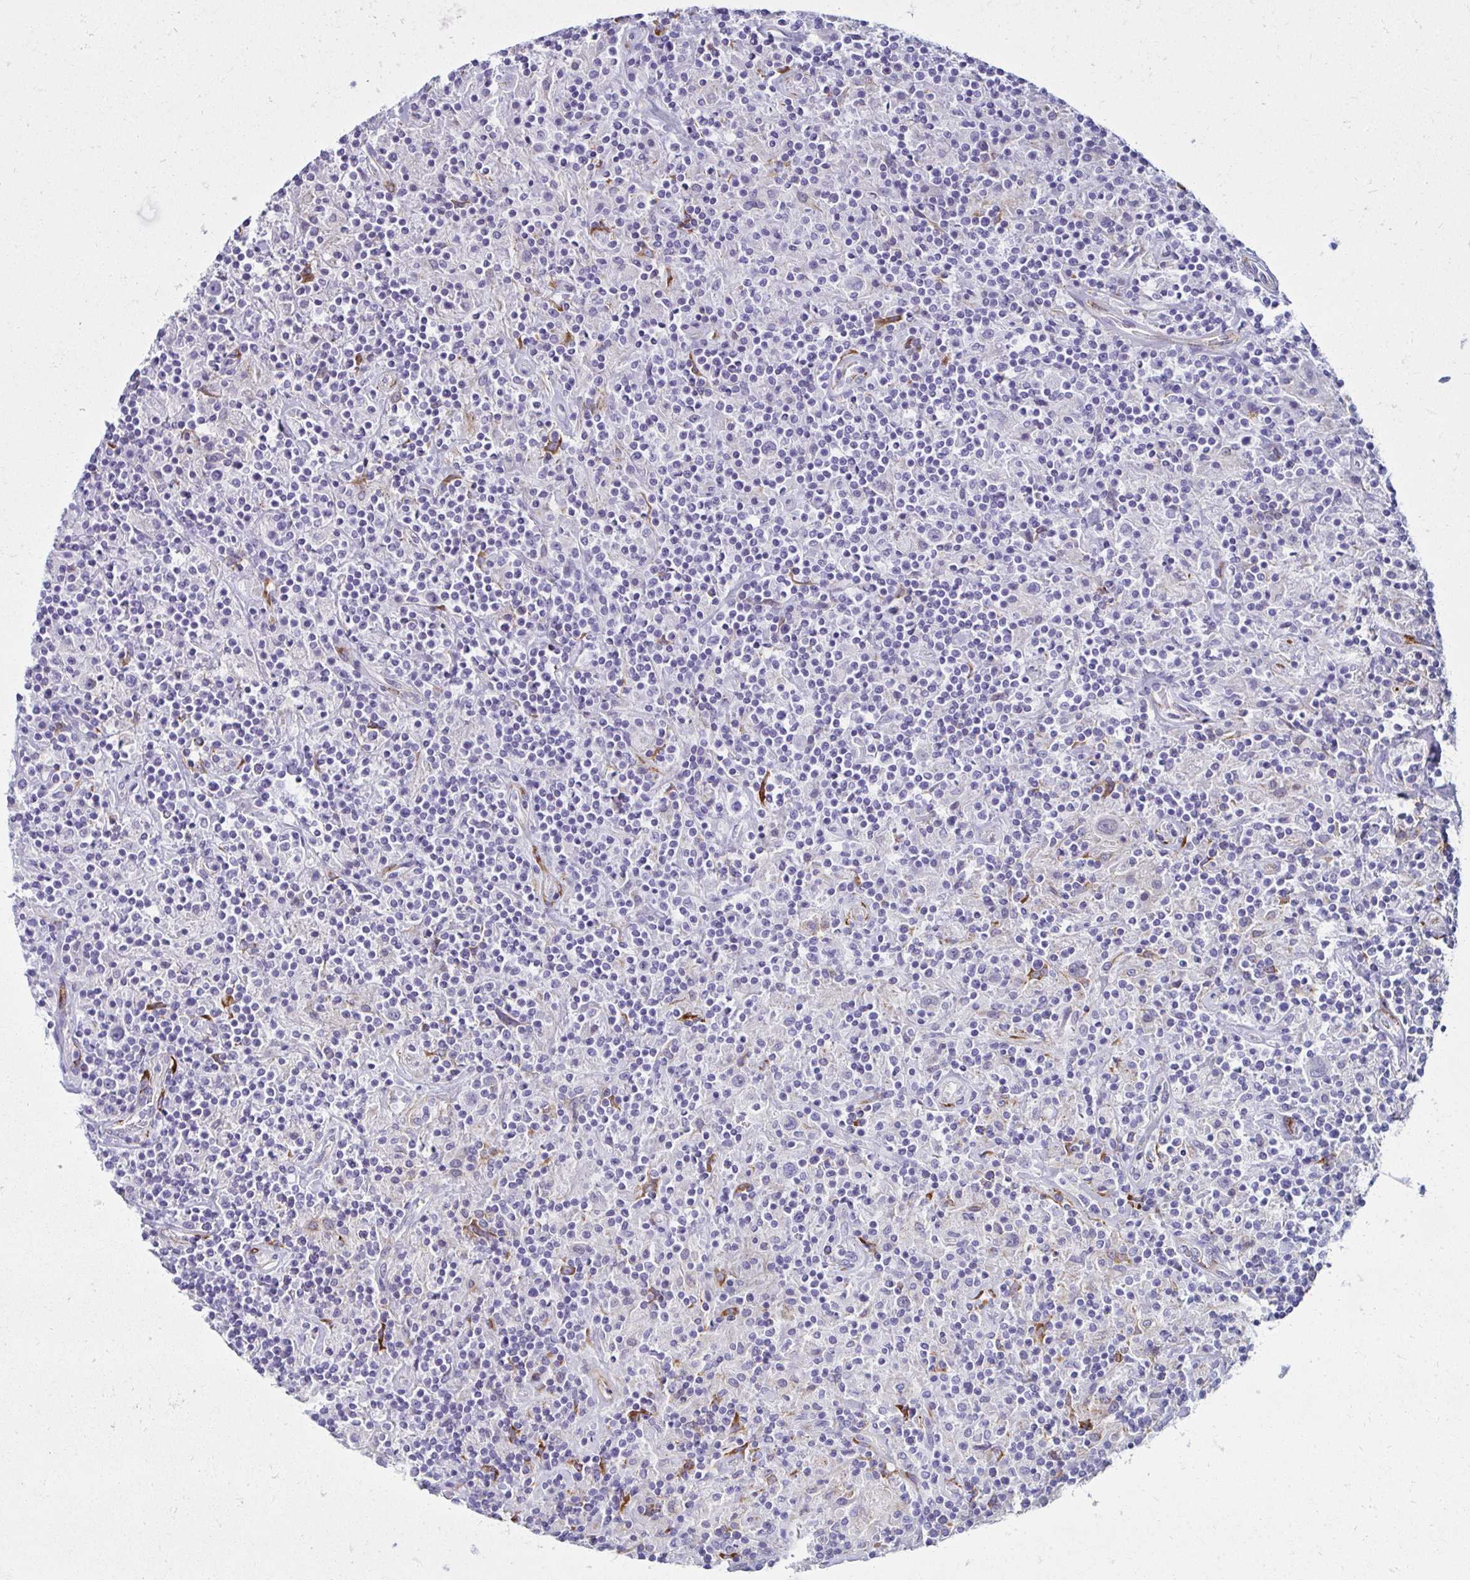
{"staining": {"intensity": "negative", "quantity": "none", "location": "none"}, "tissue": "lymphoma", "cell_type": "Tumor cells", "image_type": "cancer", "snomed": [{"axis": "morphology", "description": "Hodgkin's disease, NOS"}, {"axis": "topography", "description": "Lymph node"}], "caption": "Immunohistochemical staining of Hodgkin's disease exhibits no significant expression in tumor cells.", "gene": "ANKRD62", "patient": {"sex": "male", "age": 70}}